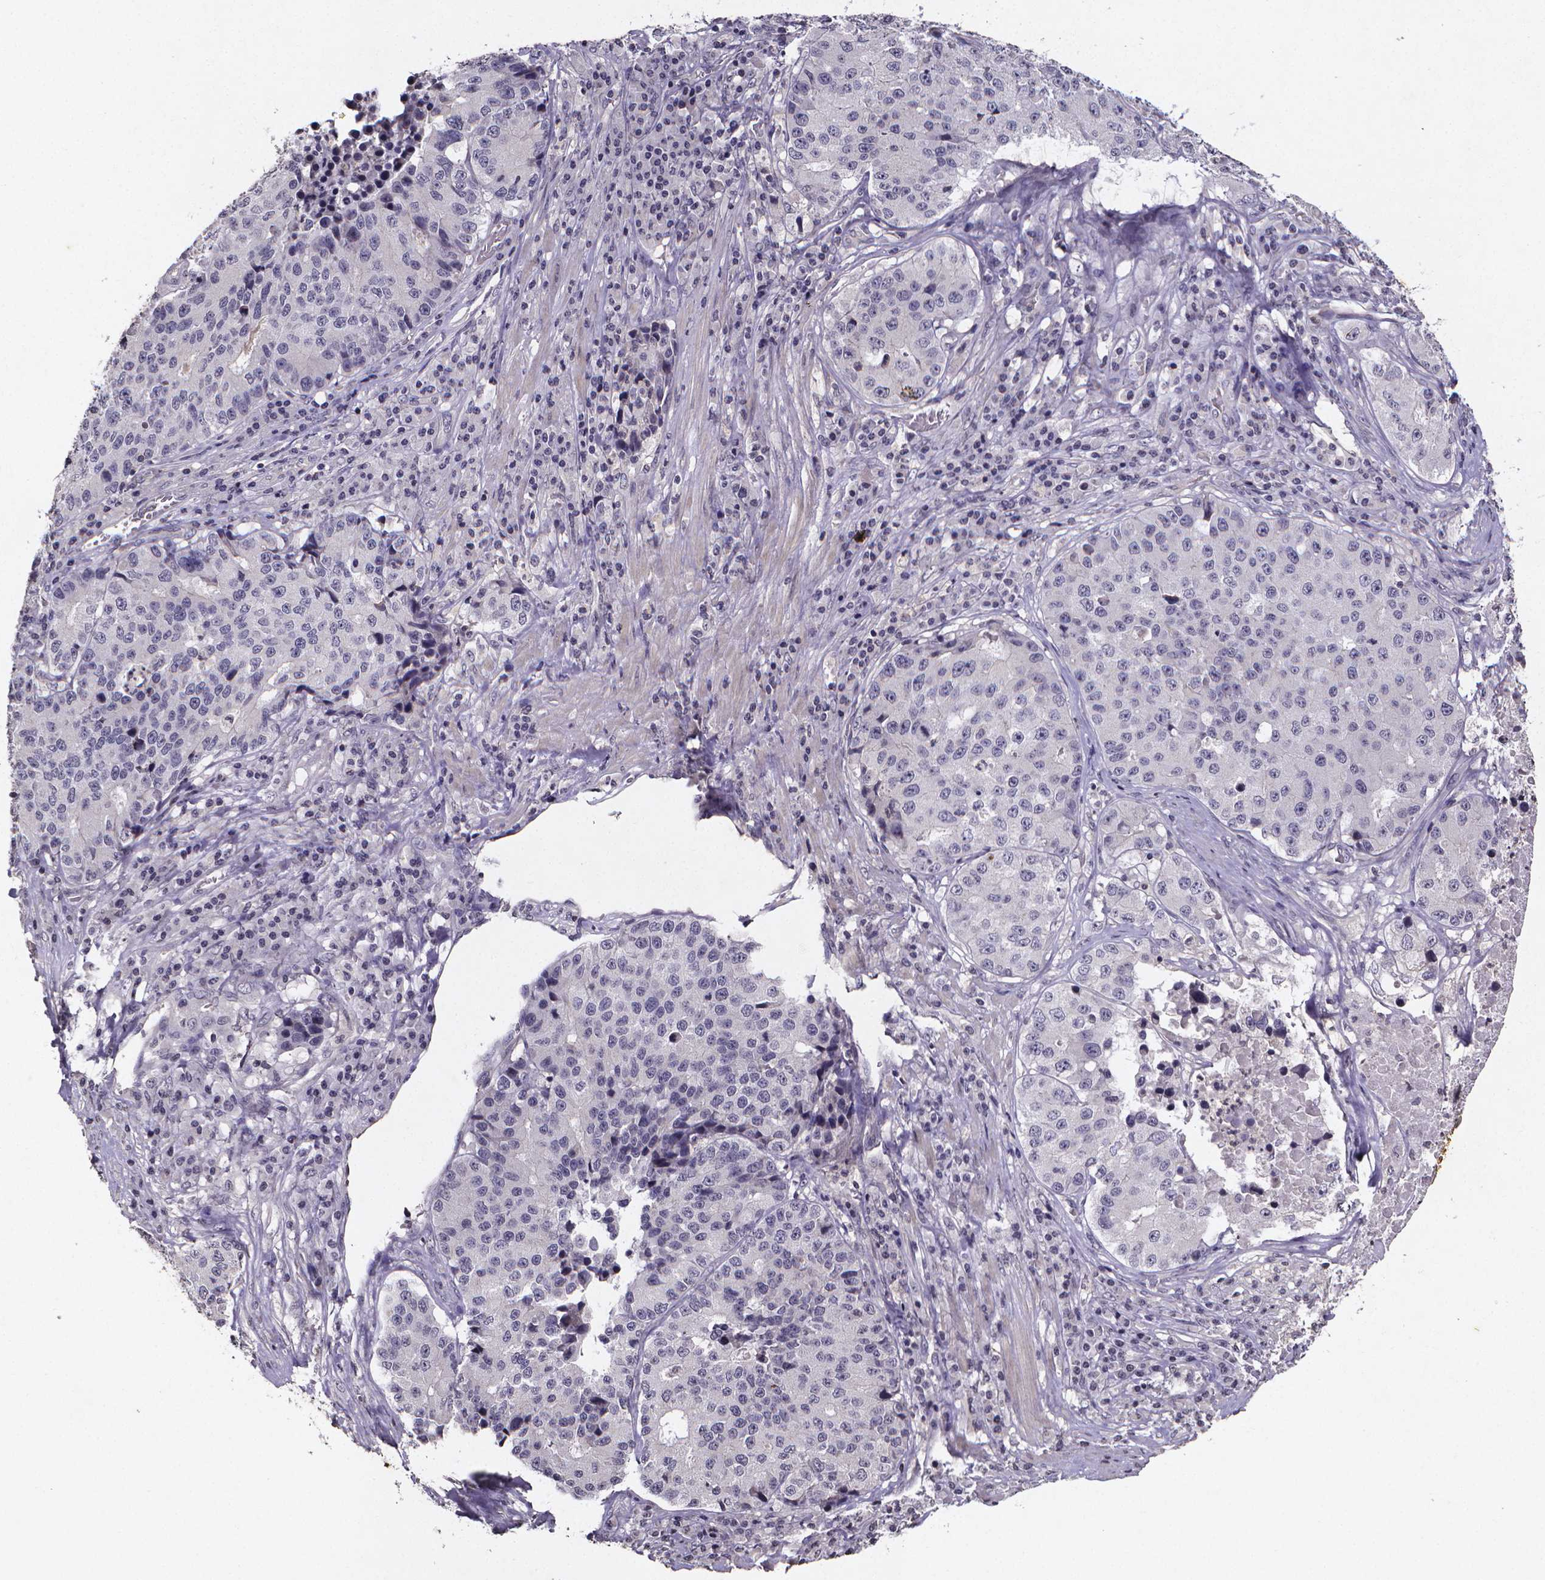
{"staining": {"intensity": "negative", "quantity": "none", "location": "none"}, "tissue": "stomach cancer", "cell_type": "Tumor cells", "image_type": "cancer", "snomed": [{"axis": "morphology", "description": "Adenocarcinoma, NOS"}, {"axis": "topography", "description": "Stomach"}], "caption": "A micrograph of human stomach adenocarcinoma is negative for staining in tumor cells. The staining was performed using DAB (3,3'-diaminobenzidine) to visualize the protein expression in brown, while the nuclei were stained in blue with hematoxylin (Magnification: 20x).", "gene": "TP73", "patient": {"sex": "male", "age": 71}}